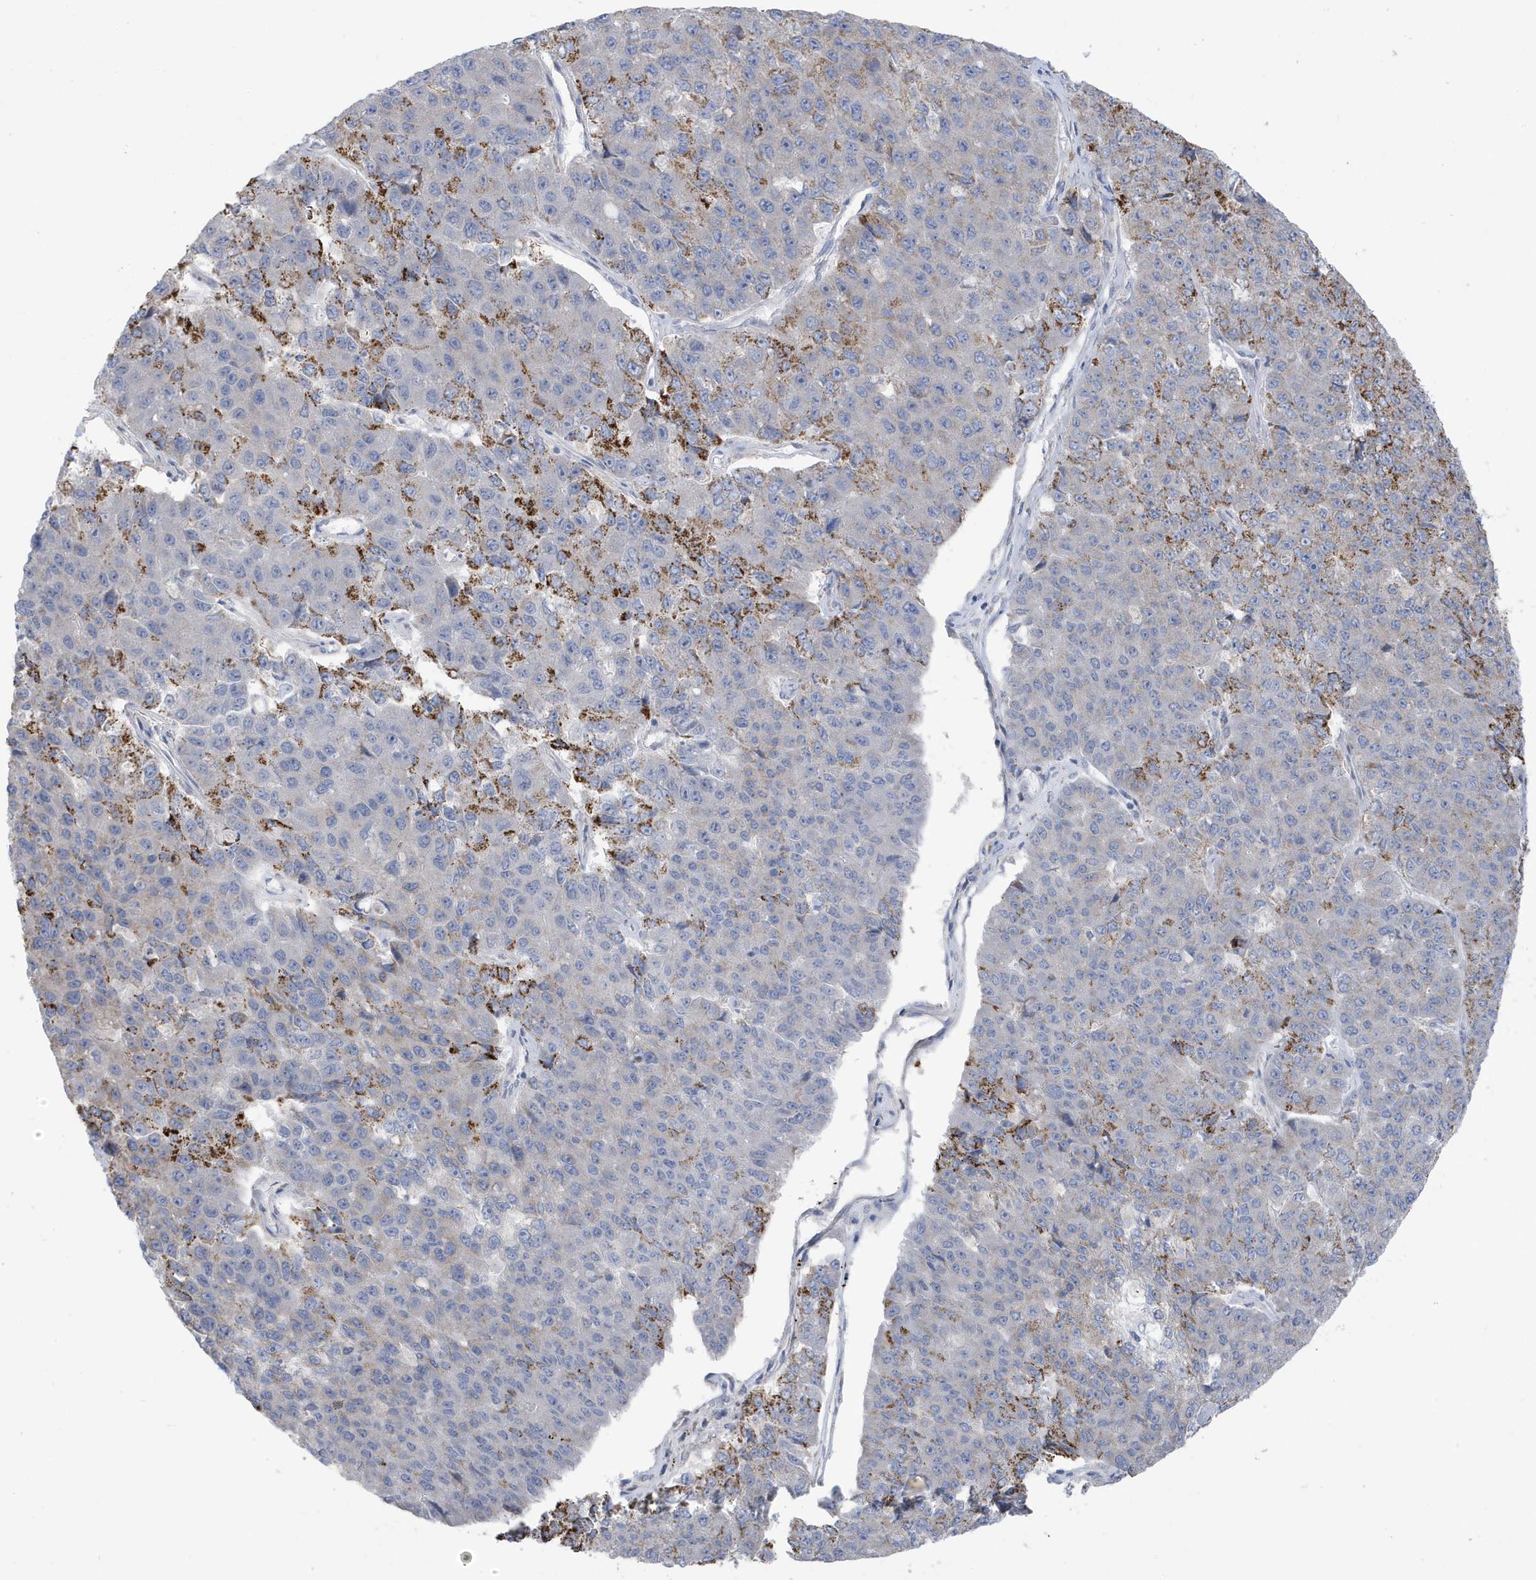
{"staining": {"intensity": "strong", "quantity": "<25%", "location": "cytoplasmic/membranous"}, "tissue": "pancreatic cancer", "cell_type": "Tumor cells", "image_type": "cancer", "snomed": [{"axis": "morphology", "description": "Adenocarcinoma, NOS"}, {"axis": "topography", "description": "Pancreas"}], "caption": "Brown immunohistochemical staining in adenocarcinoma (pancreatic) shows strong cytoplasmic/membranous expression in approximately <25% of tumor cells. The staining was performed using DAB to visualize the protein expression in brown, while the nuclei were stained in blue with hematoxylin (Magnification: 20x).", "gene": "ATP13A5", "patient": {"sex": "male", "age": 50}}